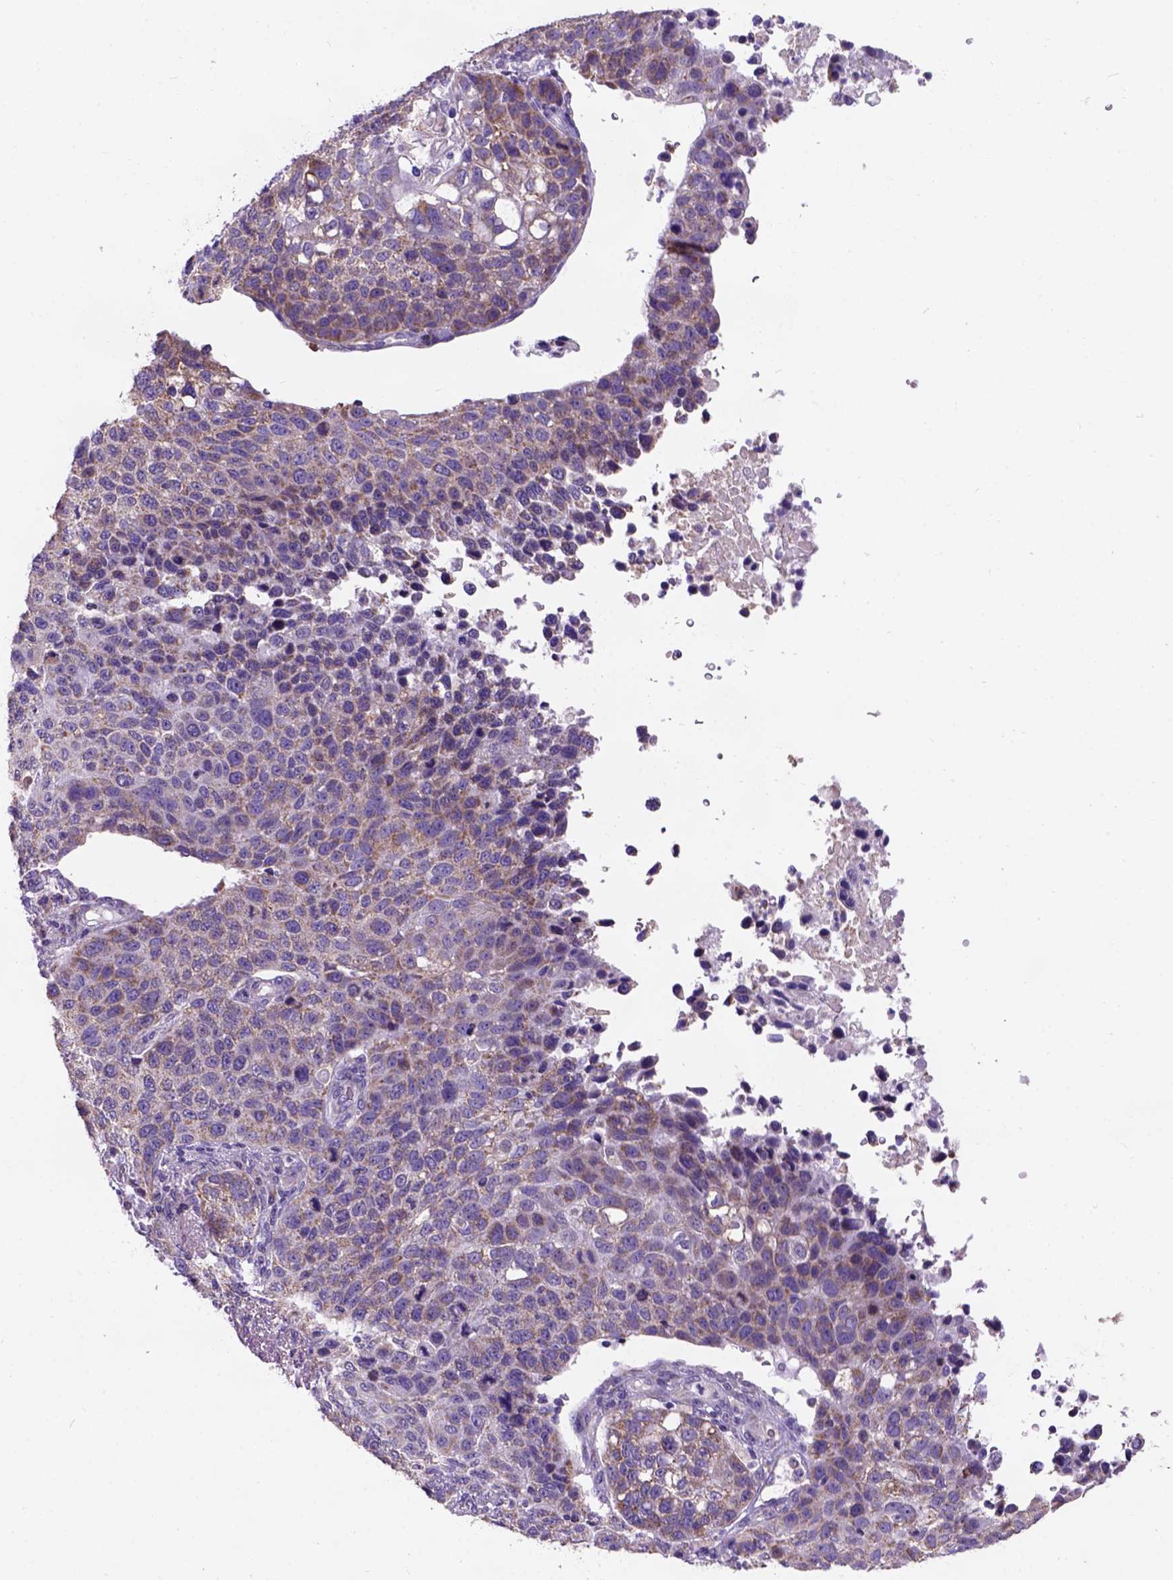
{"staining": {"intensity": "moderate", "quantity": ">75%", "location": "cytoplasmic/membranous"}, "tissue": "lung cancer", "cell_type": "Tumor cells", "image_type": "cancer", "snomed": [{"axis": "morphology", "description": "Squamous cell carcinoma, NOS"}, {"axis": "topography", "description": "Lymph node"}, {"axis": "topography", "description": "Lung"}], "caption": "Immunohistochemistry (IHC) (DAB (3,3'-diaminobenzidine)) staining of lung cancer (squamous cell carcinoma) reveals moderate cytoplasmic/membranous protein expression in about >75% of tumor cells.", "gene": "L2HGDH", "patient": {"sex": "male", "age": 61}}